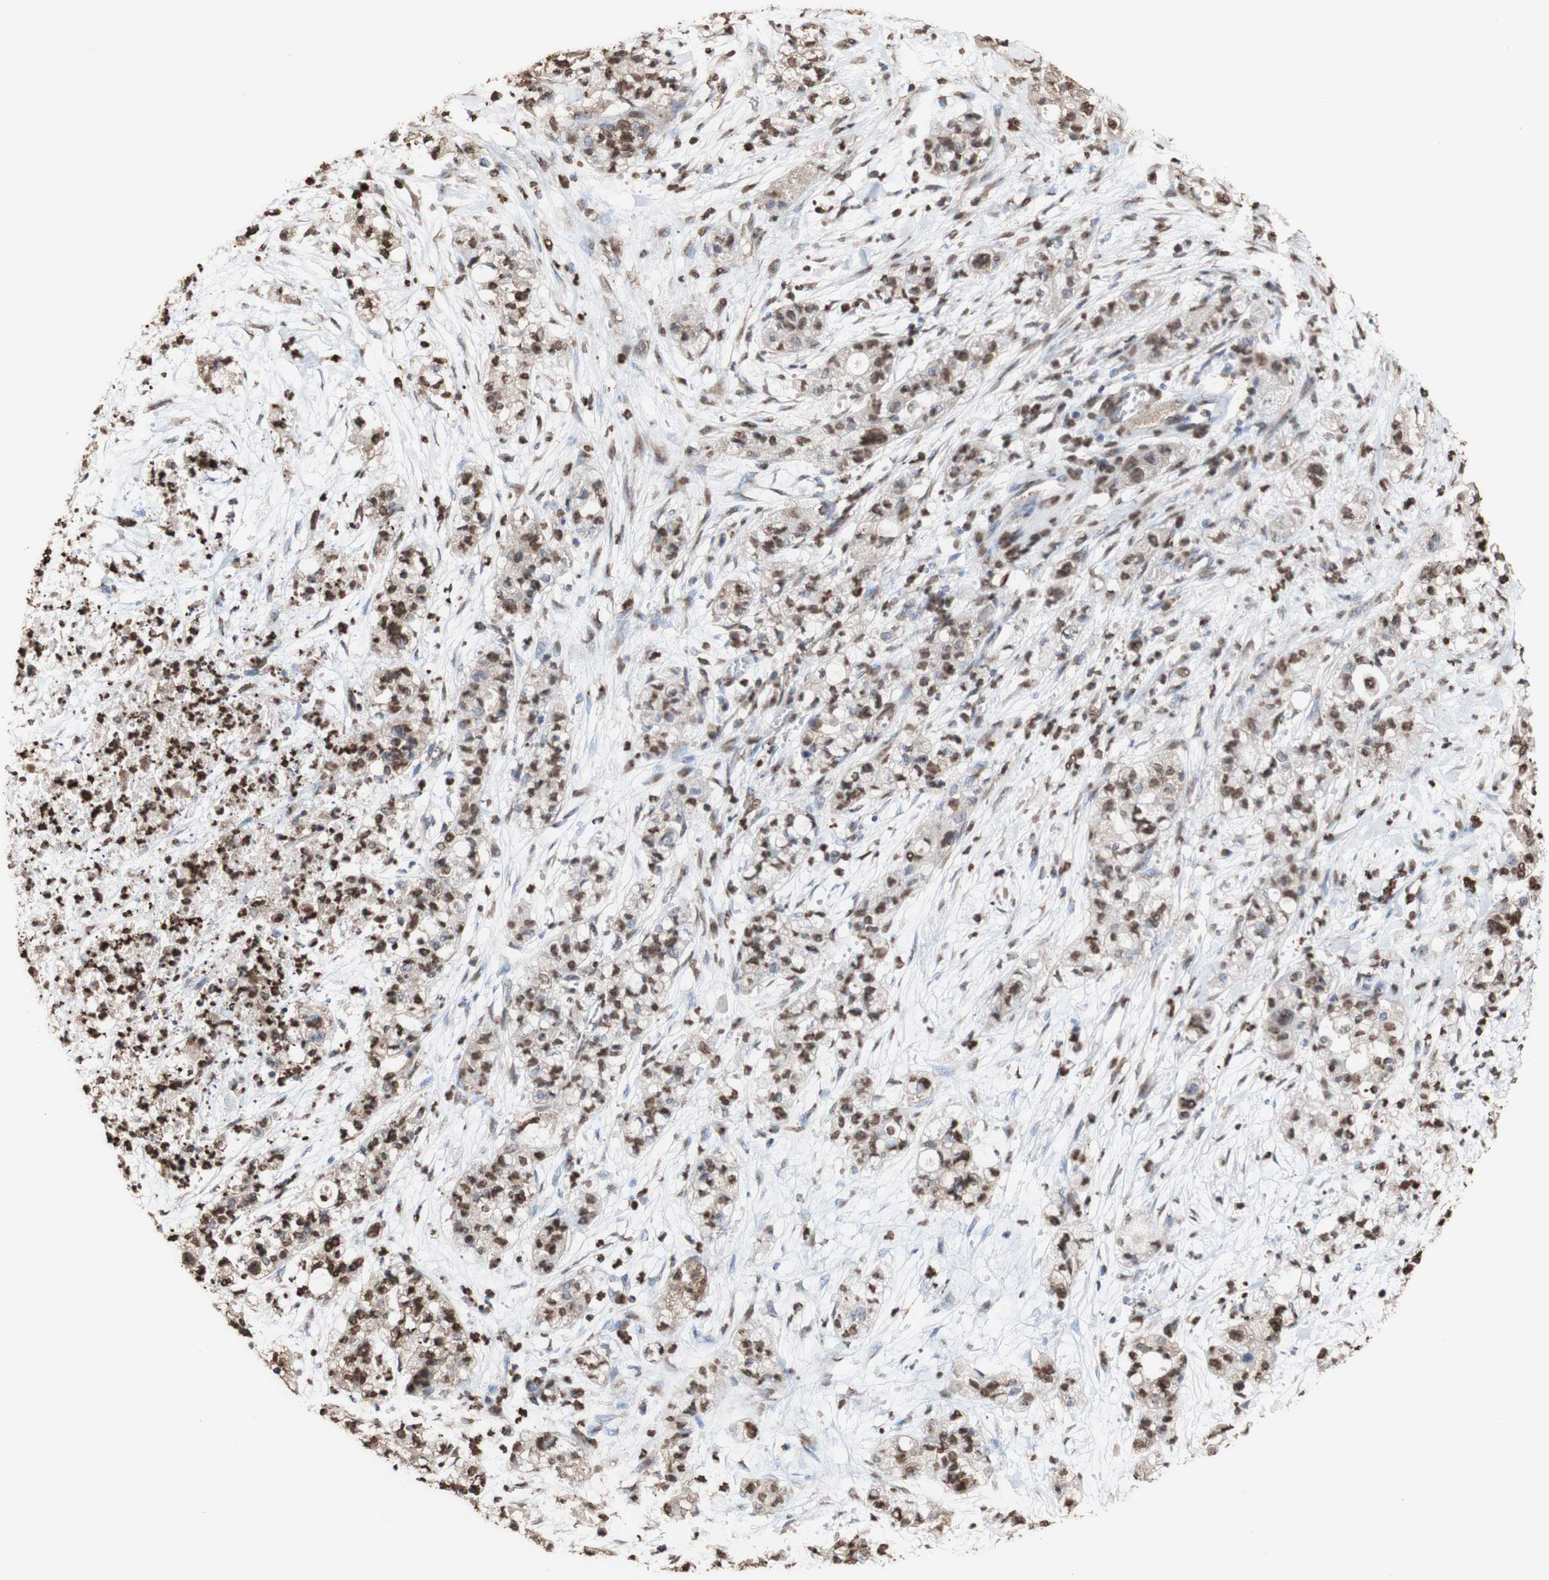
{"staining": {"intensity": "moderate", "quantity": ">75%", "location": "cytoplasmic/membranous,nuclear"}, "tissue": "pancreatic cancer", "cell_type": "Tumor cells", "image_type": "cancer", "snomed": [{"axis": "morphology", "description": "Adenocarcinoma, NOS"}, {"axis": "topography", "description": "Pancreas"}], "caption": "A high-resolution photomicrograph shows immunohistochemistry staining of pancreatic adenocarcinoma, which demonstrates moderate cytoplasmic/membranous and nuclear staining in approximately >75% of tumor cells. (Brightfield microscopy of DAB IHC at high magnification).", "gene": "PIDD1", "patient": {"sex": "female", "age": 78}}